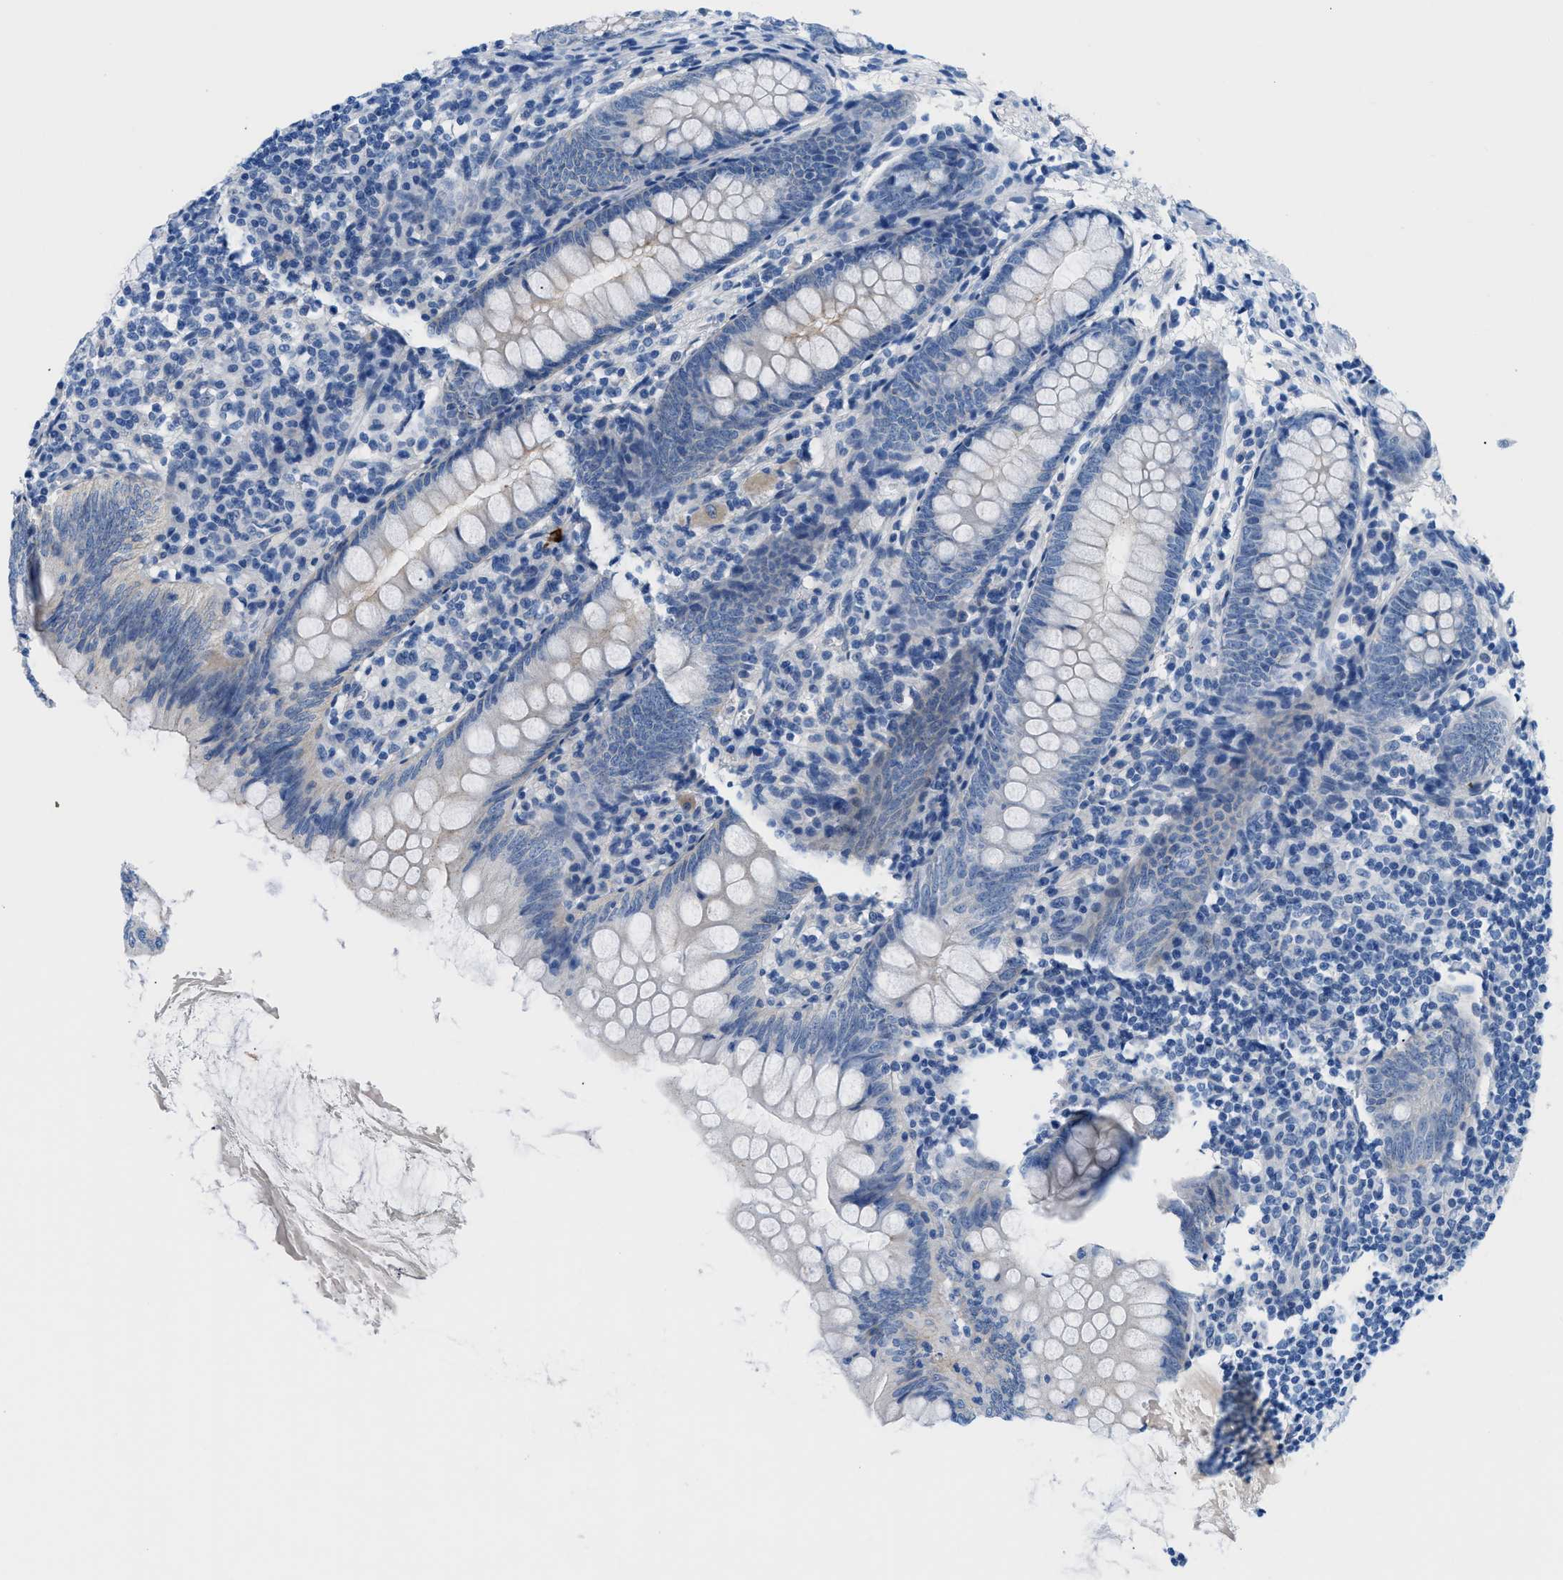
{"staining": {"intensity": "moderate", "quantity": "<25%", "location": "cytoplasmic/membranous"}, "tissue": "appendix", "cell_type": "Glandular cells", "image_type": "normal", "snomed": [{"axis": "morphology", "description": "Normal tissue, NOS"}, {"axis": "topography", "description": "Appendix"}], "caption": "DAB (3,3'-diaminobenzidine) immunohistochemical staining of normal appendix exhibits moderate cytoplasmic/membranous protein positivity in approximately <25% of glandular cells.", "gene": "FDCSP", "patient": {"sex": "female", "age": 77}}